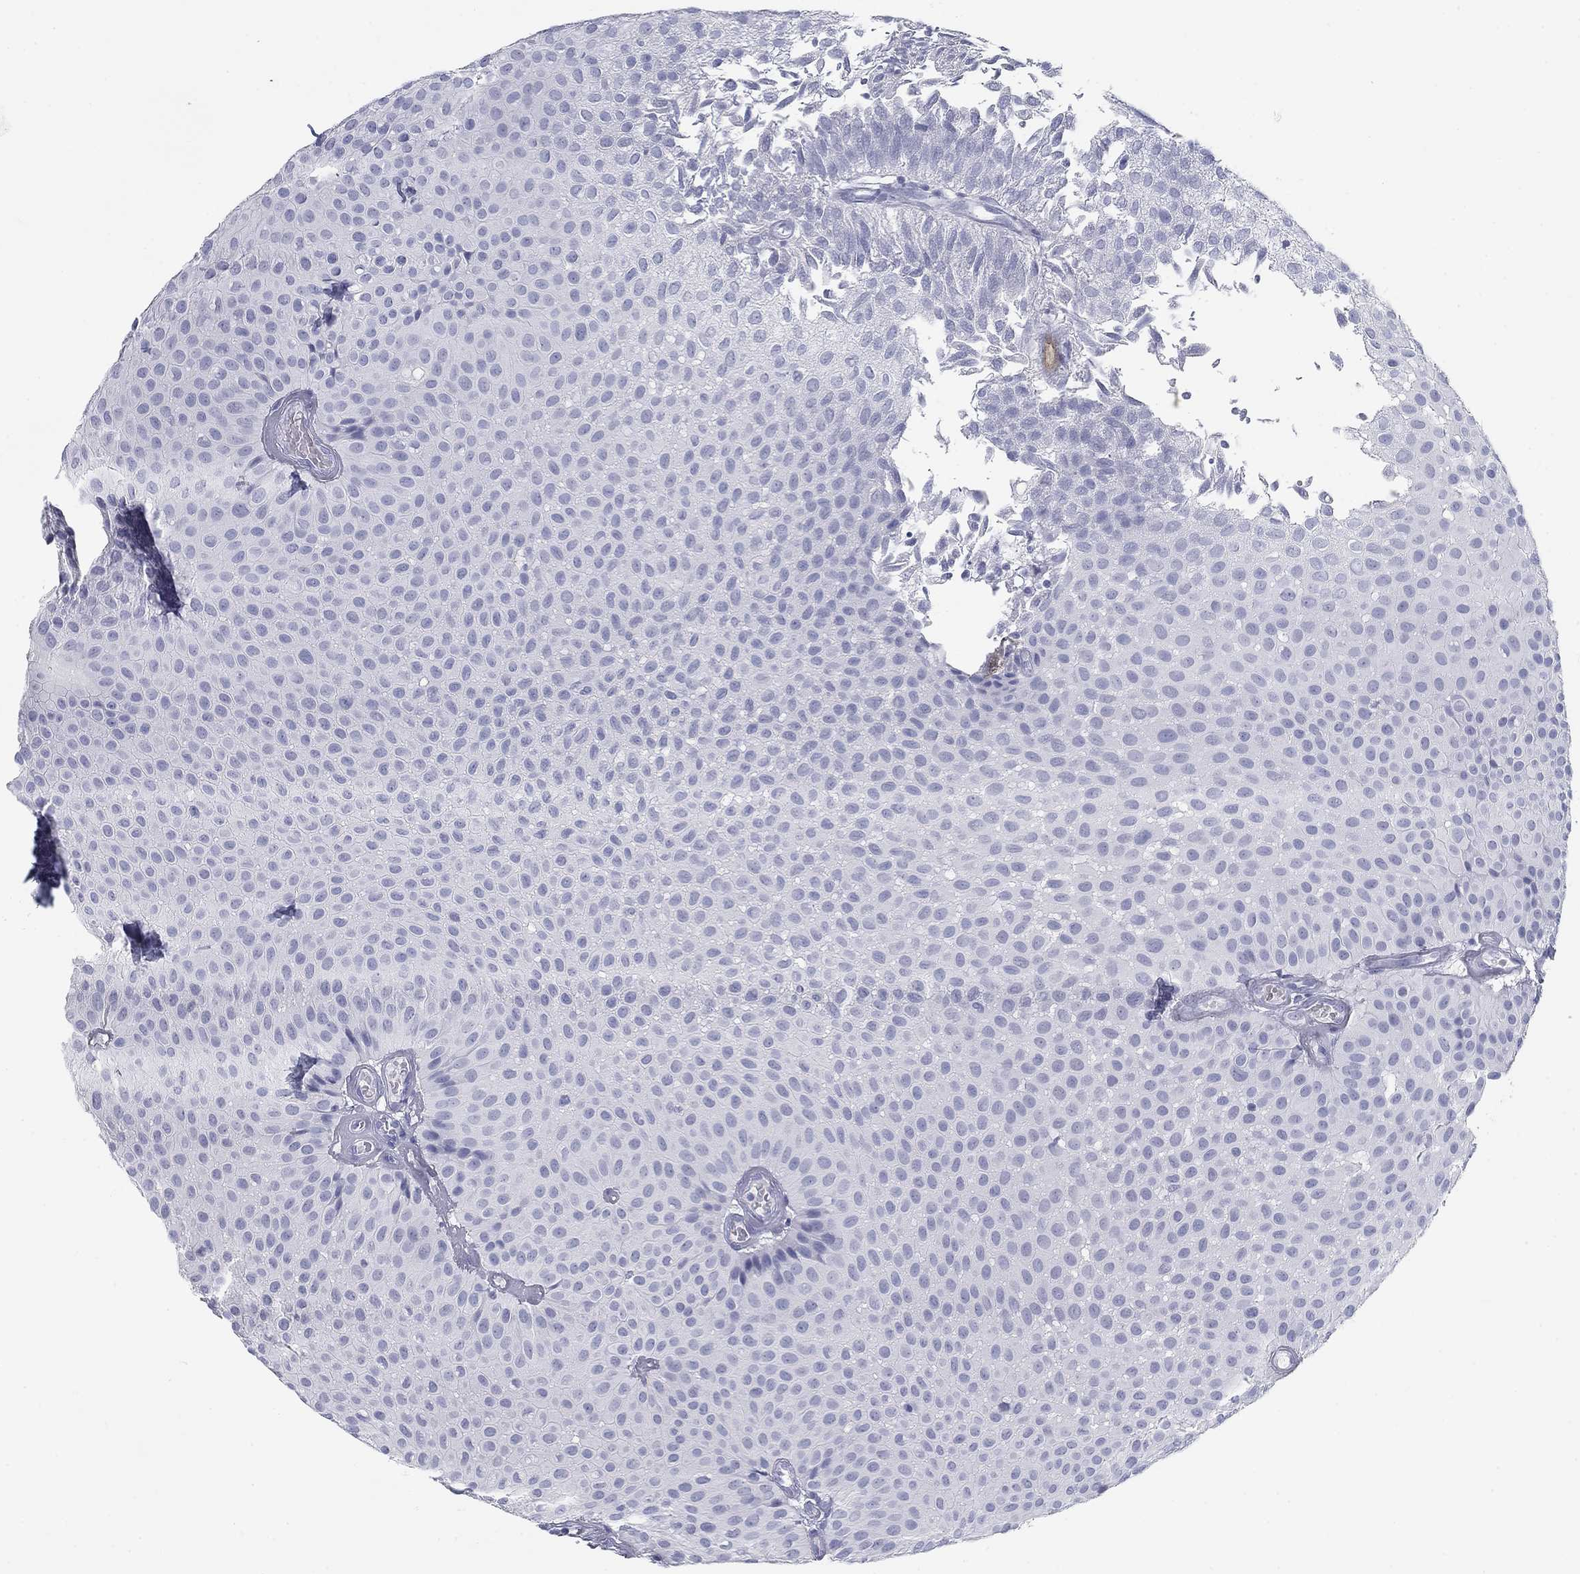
{"staining": {"intensity": "negative", "quantity": "none", "location": "none"}, "tissue": "urothelial cancer", "cell_type": "Tumor cells", "image_type": "cancer", "snomed": [{"axis": "morphology", "description": "Urothelial carcinoma, Low grade"}, {"axis": "topography", "description": "Urinary bladder"}], "caption": "IHC histopathology image of neoplastic tissue: urothelial carcinoma (low-grade) stained with DAB (3,3'-diaminobenzidine) reveals no significant protein staining in tumor cells.", "gene": "CALB1", "patient": {"sex": "male", "age": 64}}